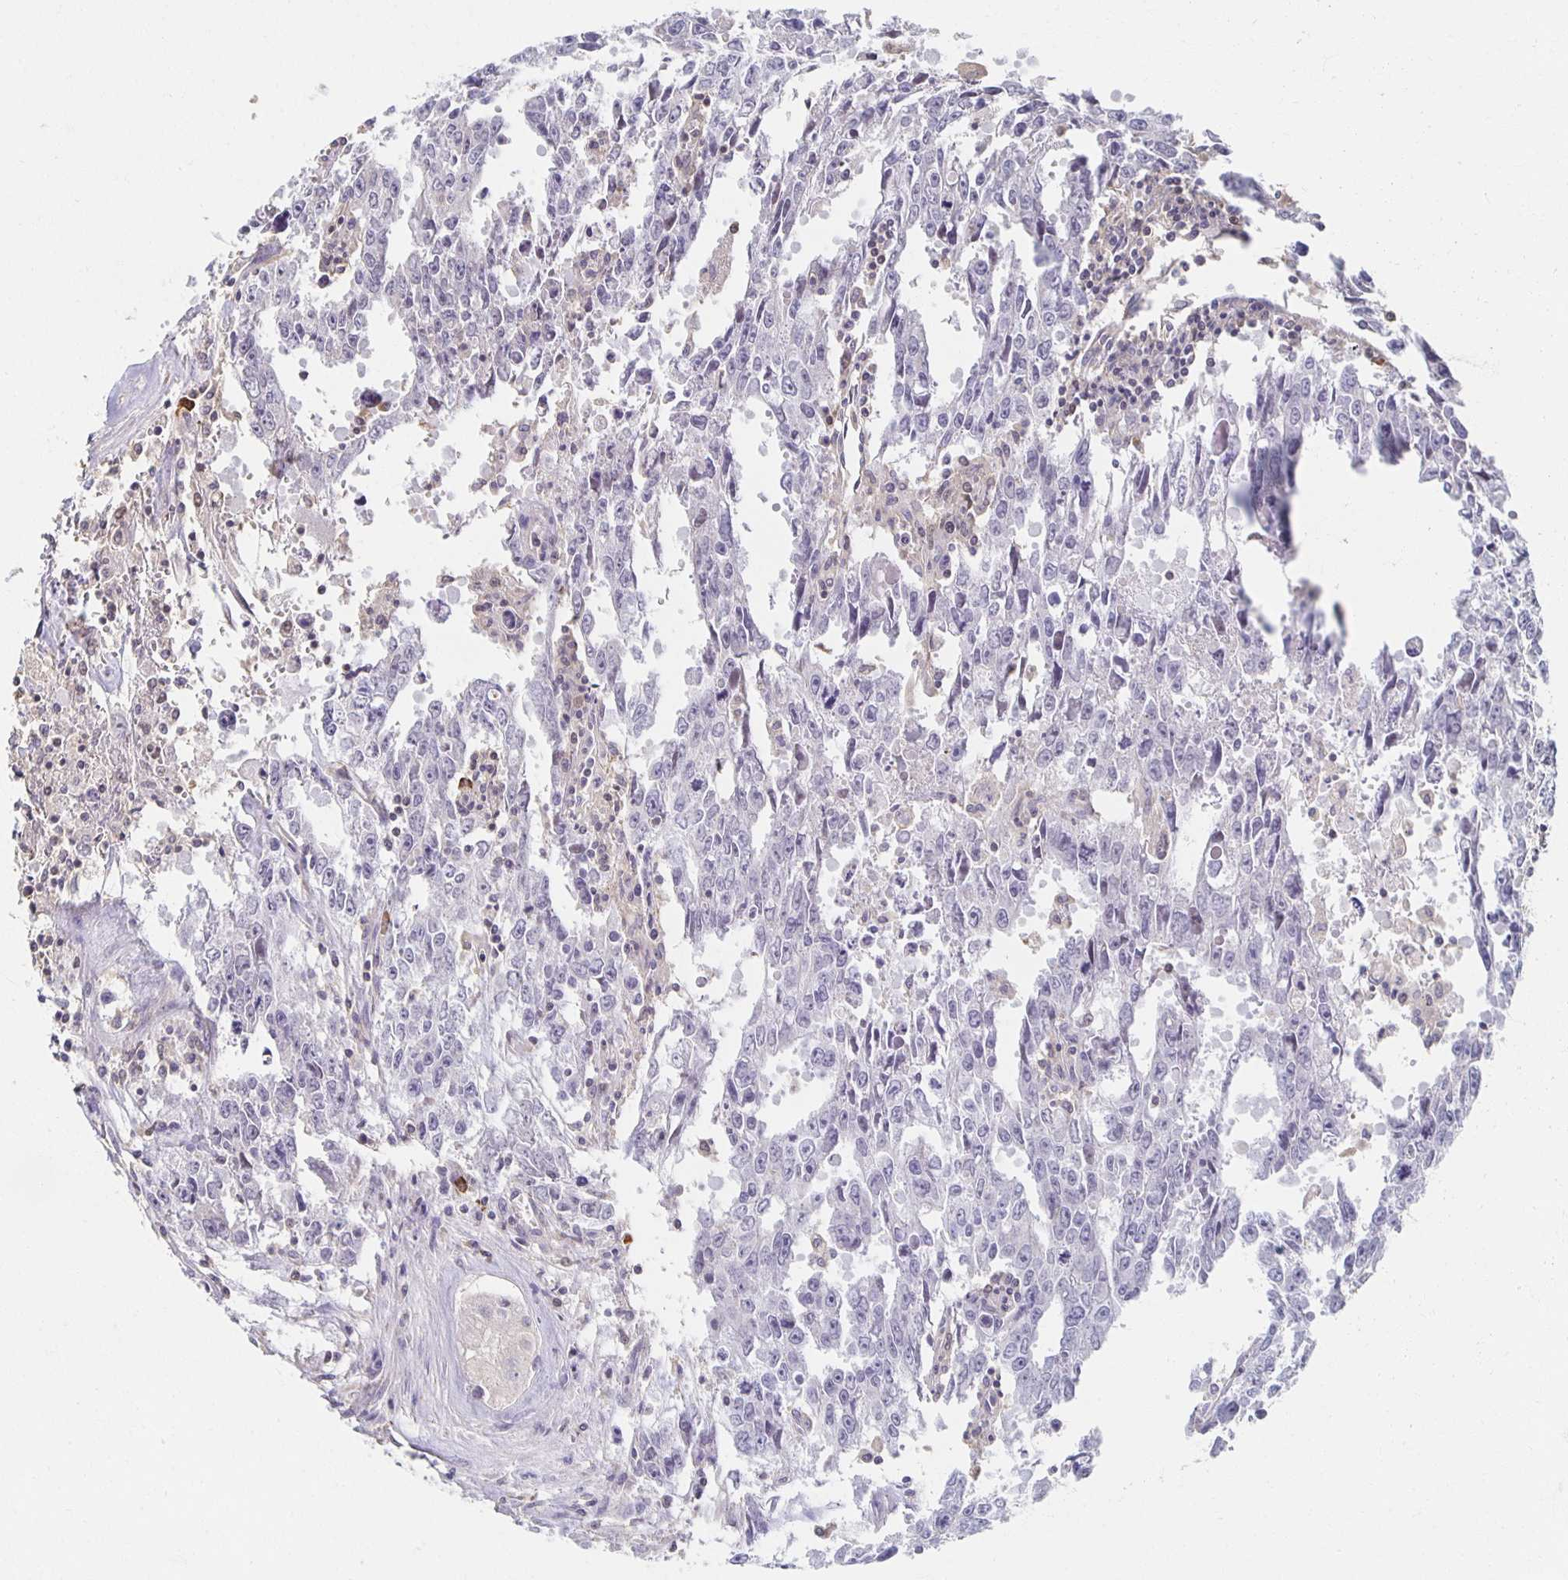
{"staining": {"intensity": "negative", "quantity": "none", "location": "none"}, "tissue": "testis cancer", "cell_type": "Tumor cells", "image_type": "cancer", "snomed": [{"axis": "morphology", "description": "Carcinoma, Embryonal, NOS"}, {"axis": "topography", "description": "Testis"}], "caption": "The immunohistochemistry (IHC) histopathology image has no significant expression in tumor cells of embryonal carcinoma (testis) tissue.", "gene": "ZNF692", "patient": {"sex": "male", "age": 22}}